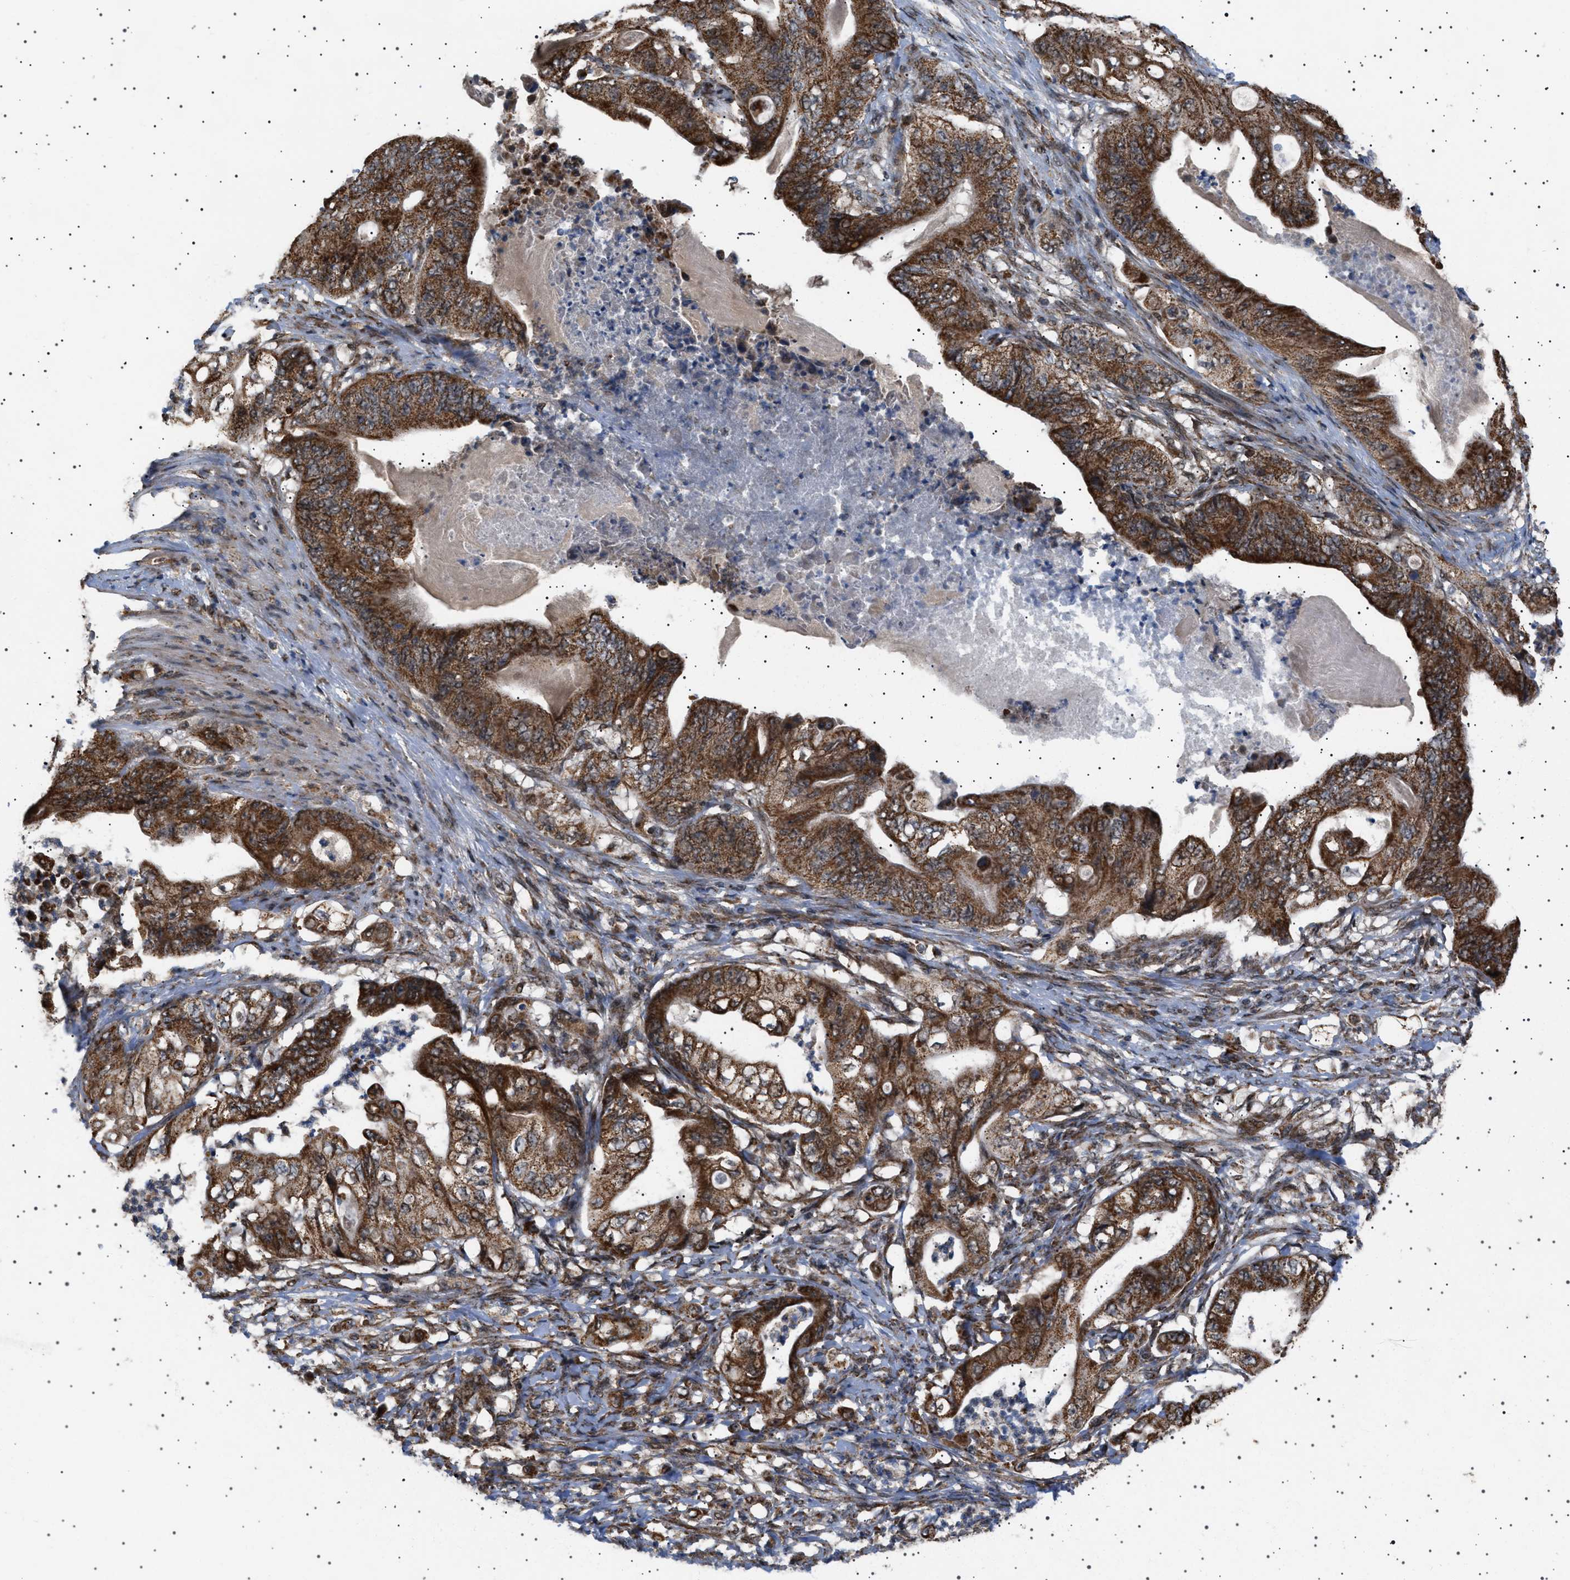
{"staining": {"intensity": "strong", "quantity": ">75%", "location": "cytoplasmic/membranous"}, "tissue": "stomach cancer", "cell_type": "Tumor cells", "image_type": "cancer", "snomed": [{"axis": "morphology", "description": "Adenocarcinoma, NOS"}, {"axis": "topography", "description": "Stomach"}], "caption": "Immunohistochemical staining of human stomach cancer (adenocarcinoma) shows strong cytoplasmic/membranous protein staining in approximately >75% of tumor cells. (DAB IHC, brown staining for protein, blue staining for nuclei).", "gene": "MELK", "patient": {"sex": "female", "age": 73}}